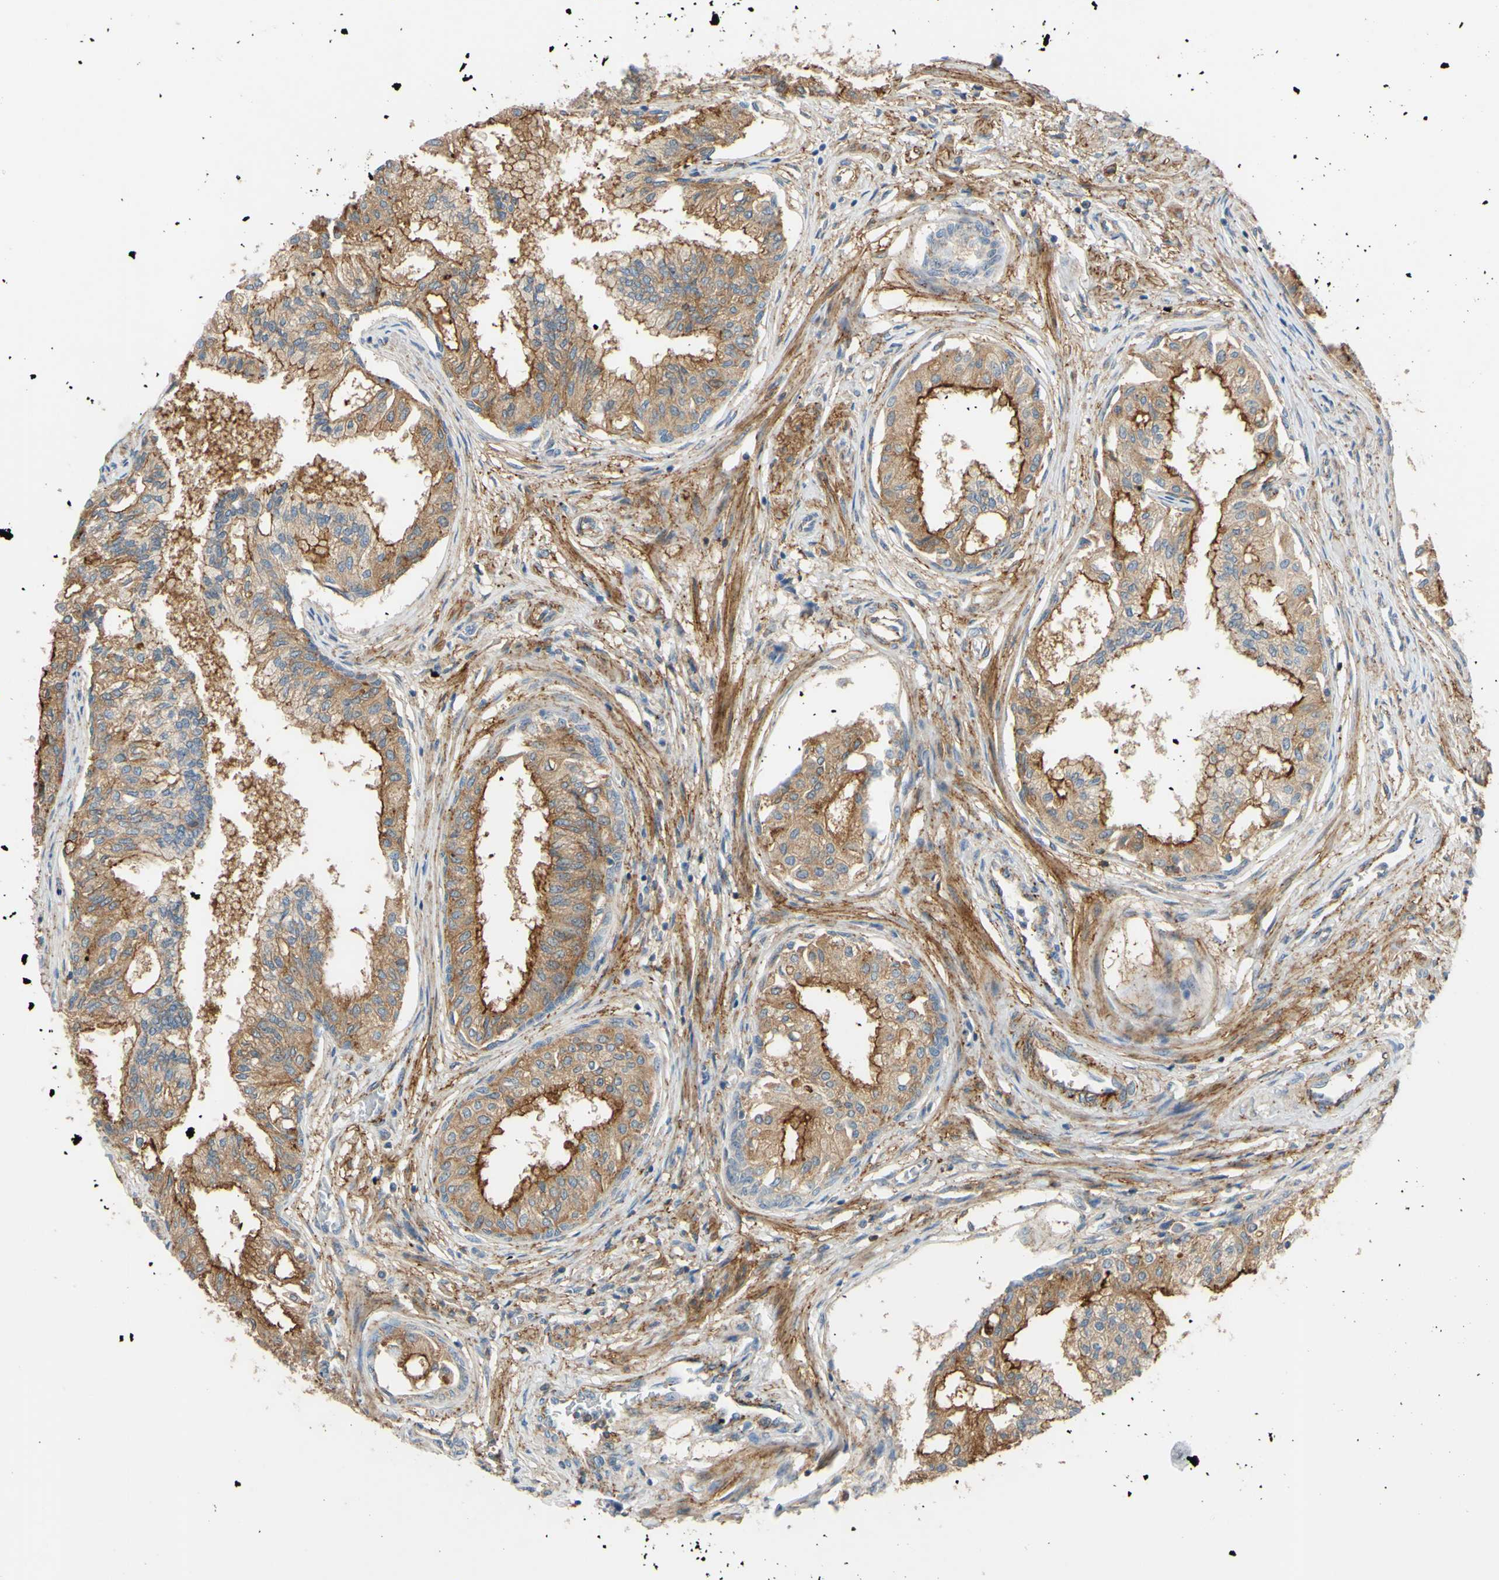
{"staining": {"intensity": "moderate", "quantity": "25%-75%", "location": "cytoplasmic/membranous"}, "tissue": "prostate", "cell_type": "Glandular cells", "image_type": "normal", "snomed": [{"axis": "morphology", "description": "Normal tissue, NOS"}, {"axis": "topography", "description": "Prostate"}, {"axis": "topography", "description": "Seminal veicle"}], "caption": "Immunohistochemistry (IHC) (DAB) staining of benign prostate reveals moderate cytoplasmic/membranous protein staining in approximately 25%-75% of glandular cells.", "gene": "POR", "patient": {"sex": "male", "age": 60}}